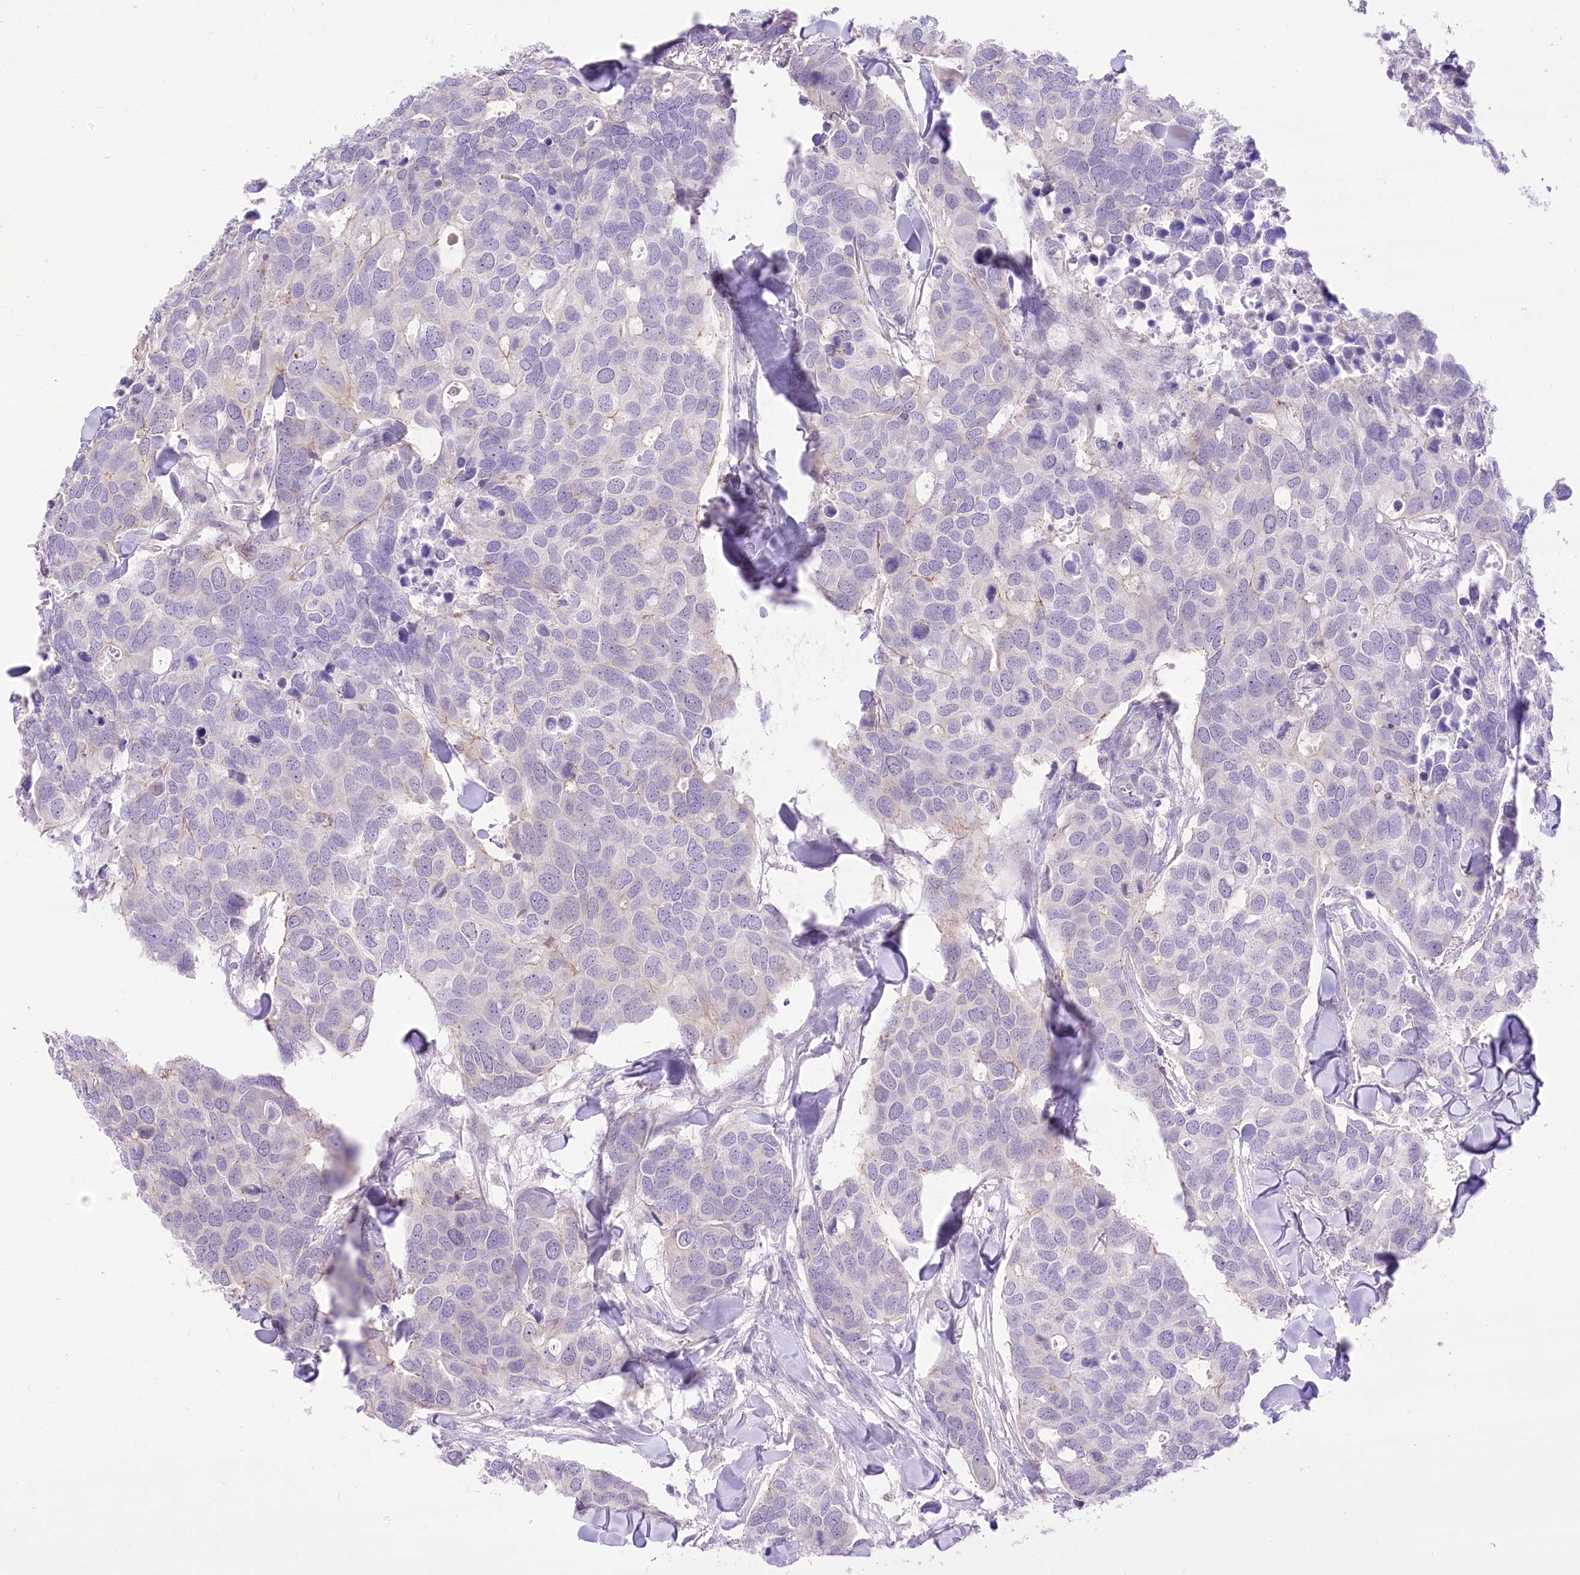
{"staining": {"intensity": "negative", "quantity": "none", "location": "none"}, "tissue": "breast cancer", "cell_type": "Tumor cells", "image_type": "cancer", "snomed": [{"axis": "morphology", "description": "Duct carcinoma"}, {"axis": "topography", "description": "Breast"}], "caption": "Tumor cells are negative for protein expression in human breast cancer (invasive ductal carcinoma).", "gene": "HELT", "patient": {"sex": "female", "age": 83}}